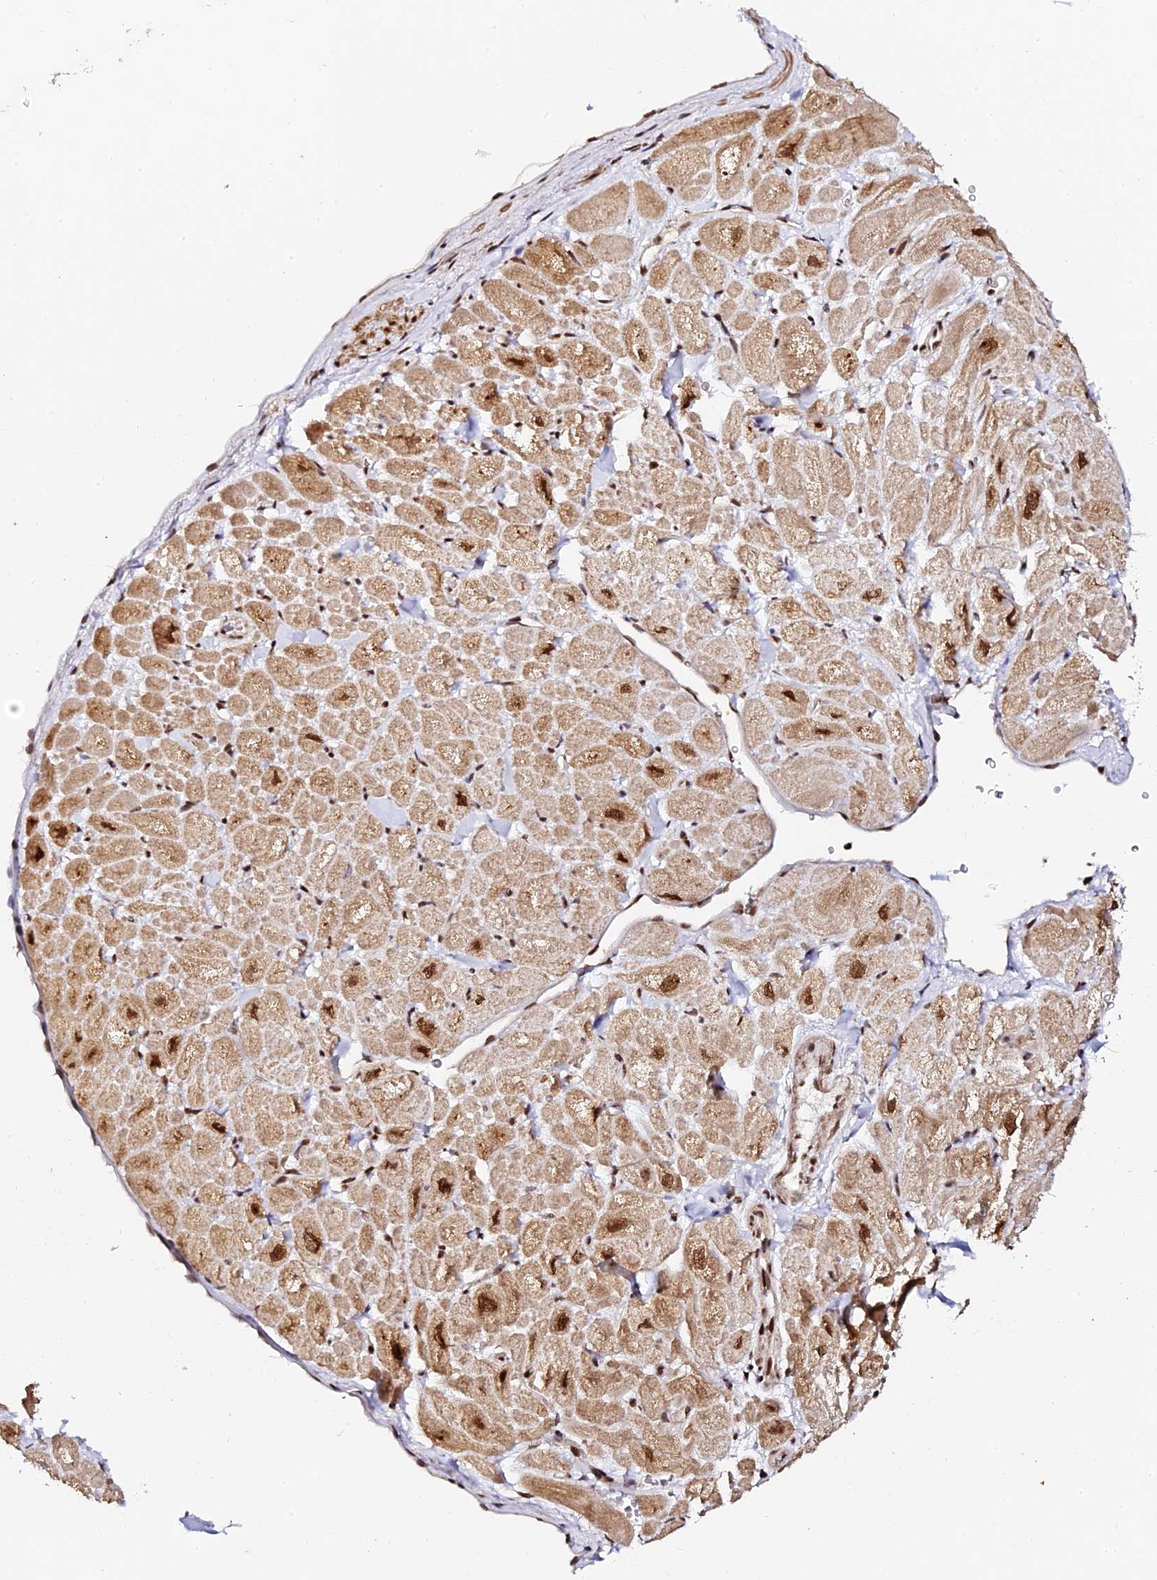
{"staining": {"intensity": "moderate", "quantity": ">75%", "location": "cytoplasmic/membranous,nuclear"}, "tissue": "heart muscle", "cell_type": "Cardiomyocytes", "image_type": "normal", "snomed": [{"axis": "morphology", "description": "Normal tissue, NOS"}, {"axis": "topography", "description": "Heart"}], "caption": "Human heart muscle stained for a protein (brown) exhibits moderate cytoplasmic/membranous,nuclear positive staining in about >75% of cardiomyocytes.", "gene": "MCRS1", "patient": {"sex": "male", "age": 49}}